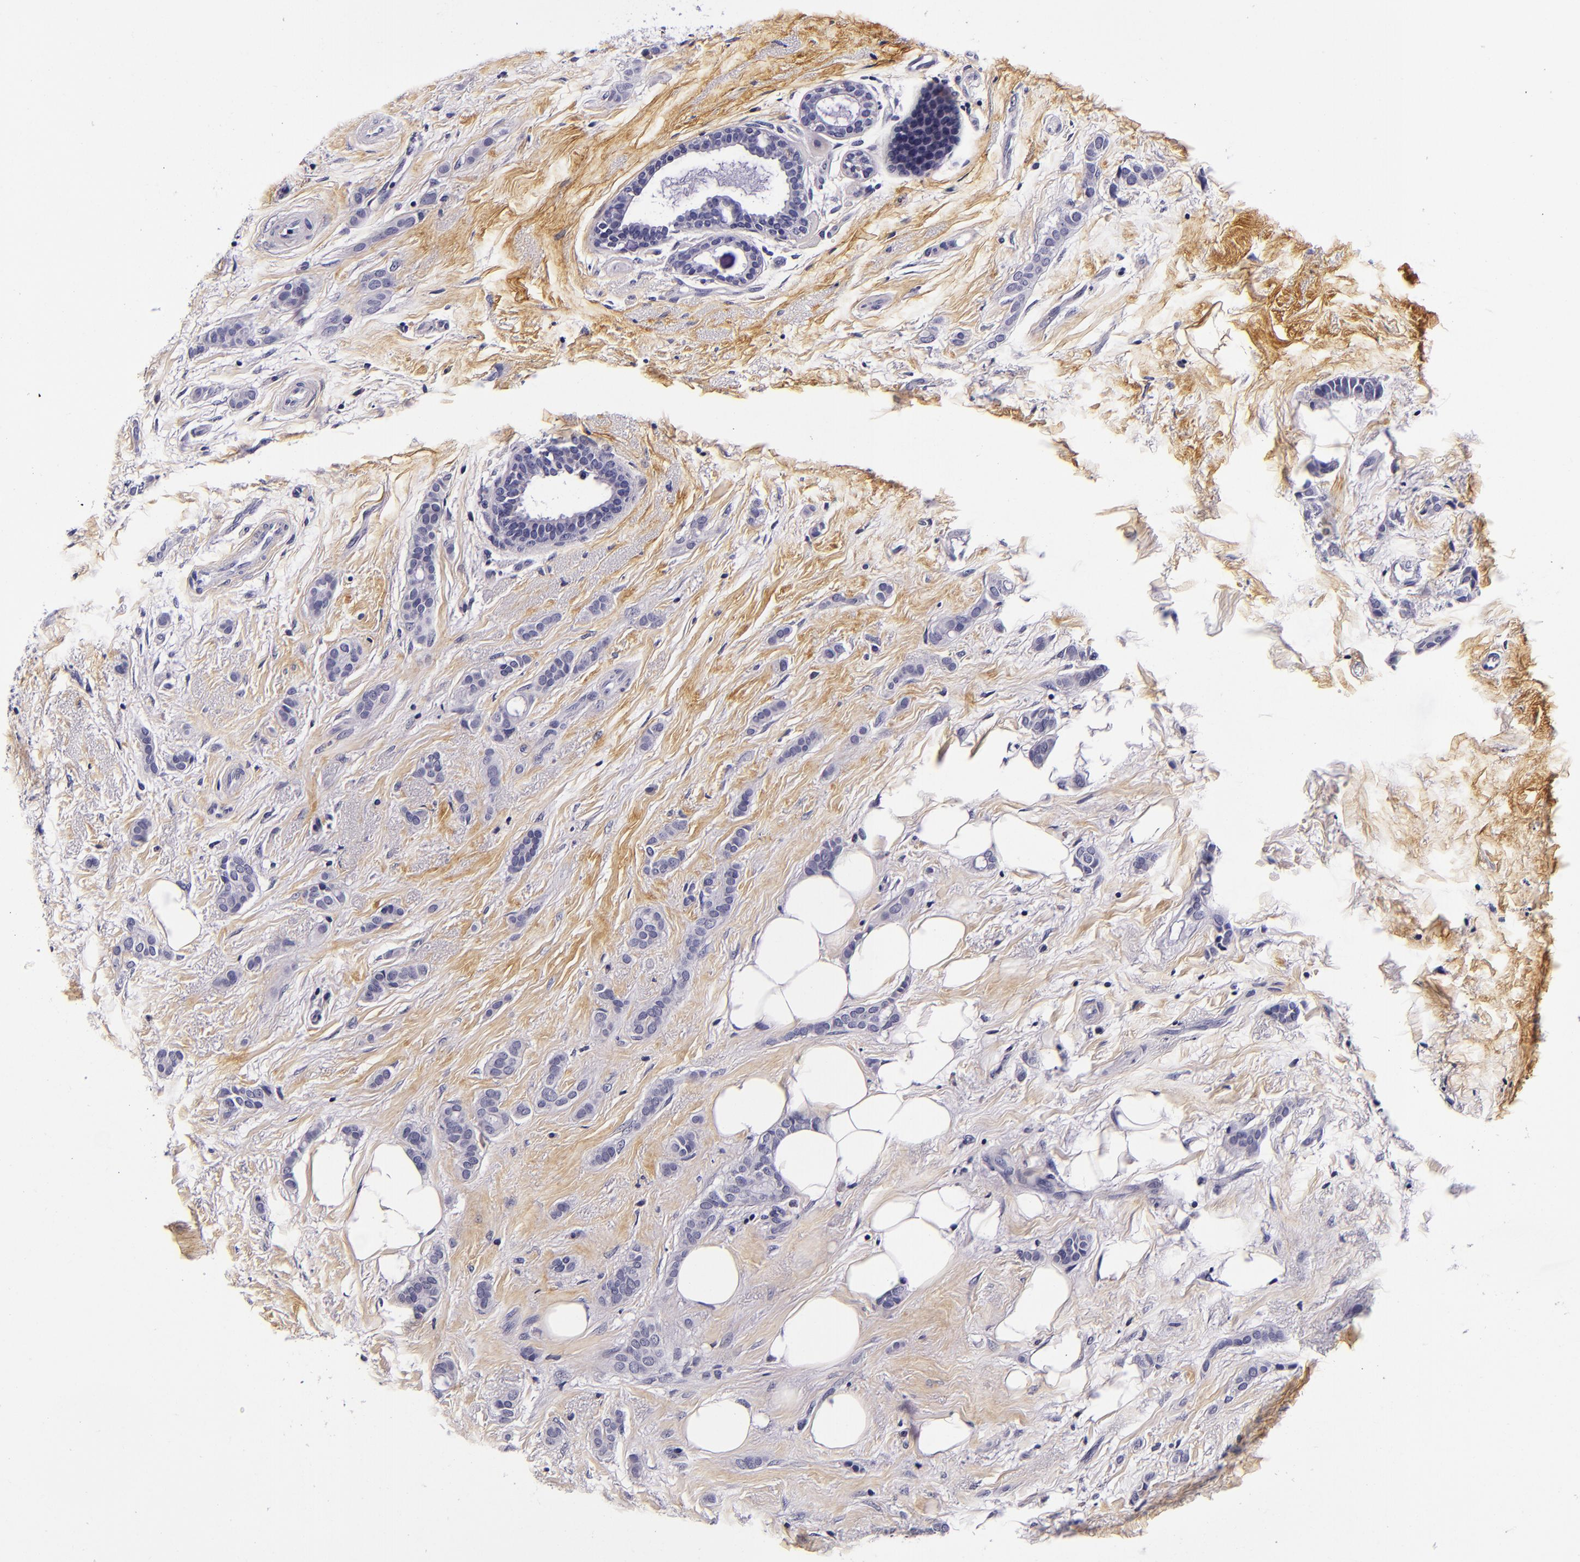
{"staining": {"intensity": "negative", "quantity": "none", "location": "none"}, "tissue": "breast cancer", "cell_type": "Tumor cells", "image_type": "cancer", "snomed": [{"axis": "morphology", "description": "Duct carcinoma"}, {"axis": "topography", "description": "Breast"}], "caption": "This is an IHC image of infiltrating ductal carcinoma (breast). There is no staining in tumor cells.", "gene": "FBN1", "patient": {"sex": "female", "age": 54}}